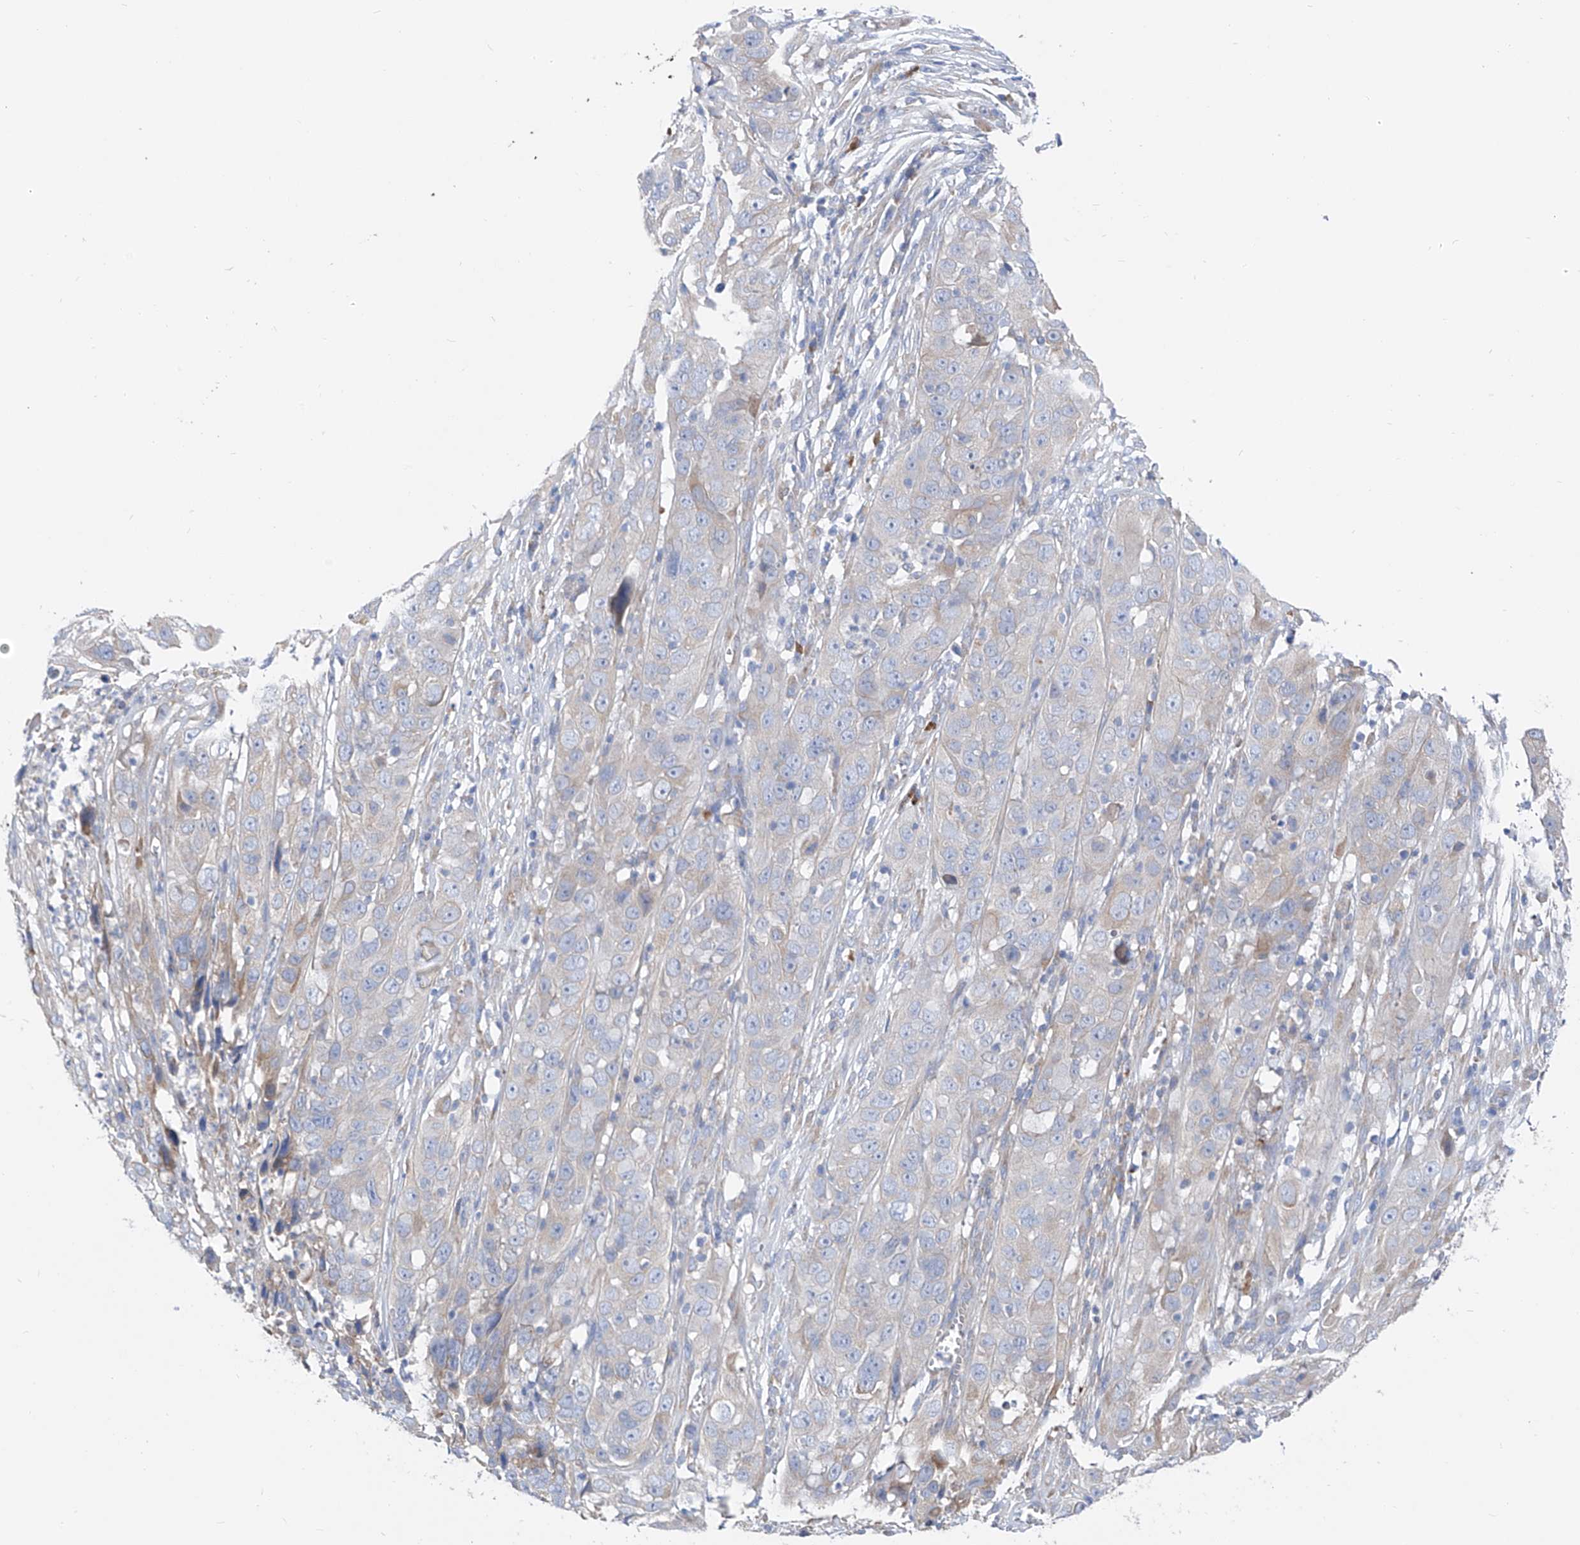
{"staining": {"intensity": "negative", "quantity": "none", "location": "none"}, "tissue": "cervical cancer", "cell_type": "Tumor cells", "image_type": "cancer", "snomed": [{"axis": "morphology", "description": "Squamous cell carcinoma, NOS"}, {"axis": "topography", "description": "Cervix"}], "caption": "A photomicrograph of human cervical squamous cell carcinoma is negative for staining in tumor cells.", "gene": "UFL1", "patient": {"sex": "female", "age": 32}}